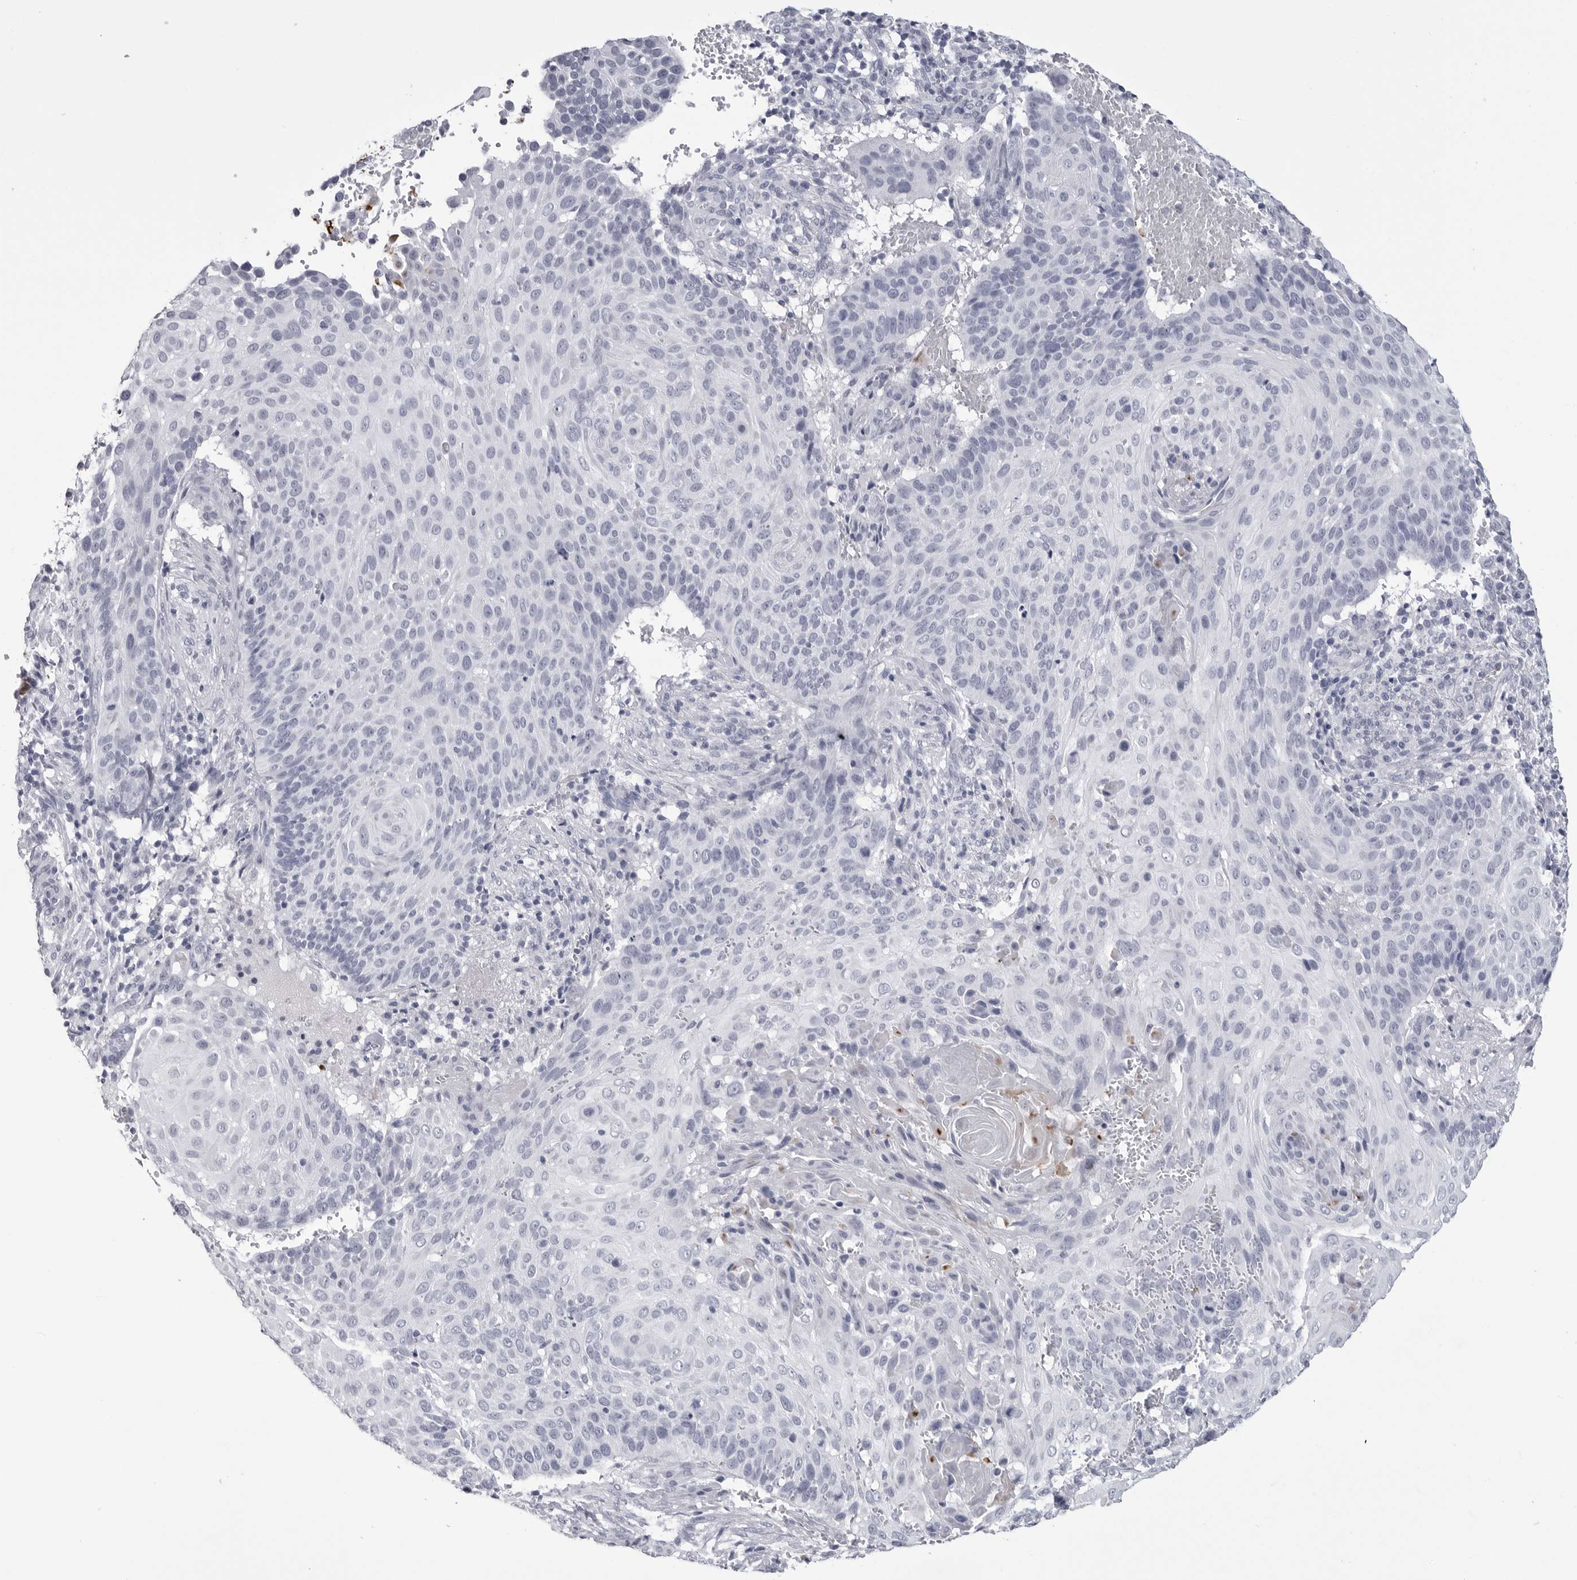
{"staining": {"intensity": "negative", "quantity": "none", "location": "none"}, "tissue": "cervical cancer", "cell_type": "Tumor cells", "image_type": "cancer", "snomed": [{"axis": "morphology", "description": "Squamous cell carcinoma, NOS"}, {"axis": "topography", "description": "Cervix"}], "caption": "This is an IHC histopathology image of cervical cancer. There is no staining in tumor cells.", "gene": "COL26A1", "patient": {"sex": "female", "age": 74}}